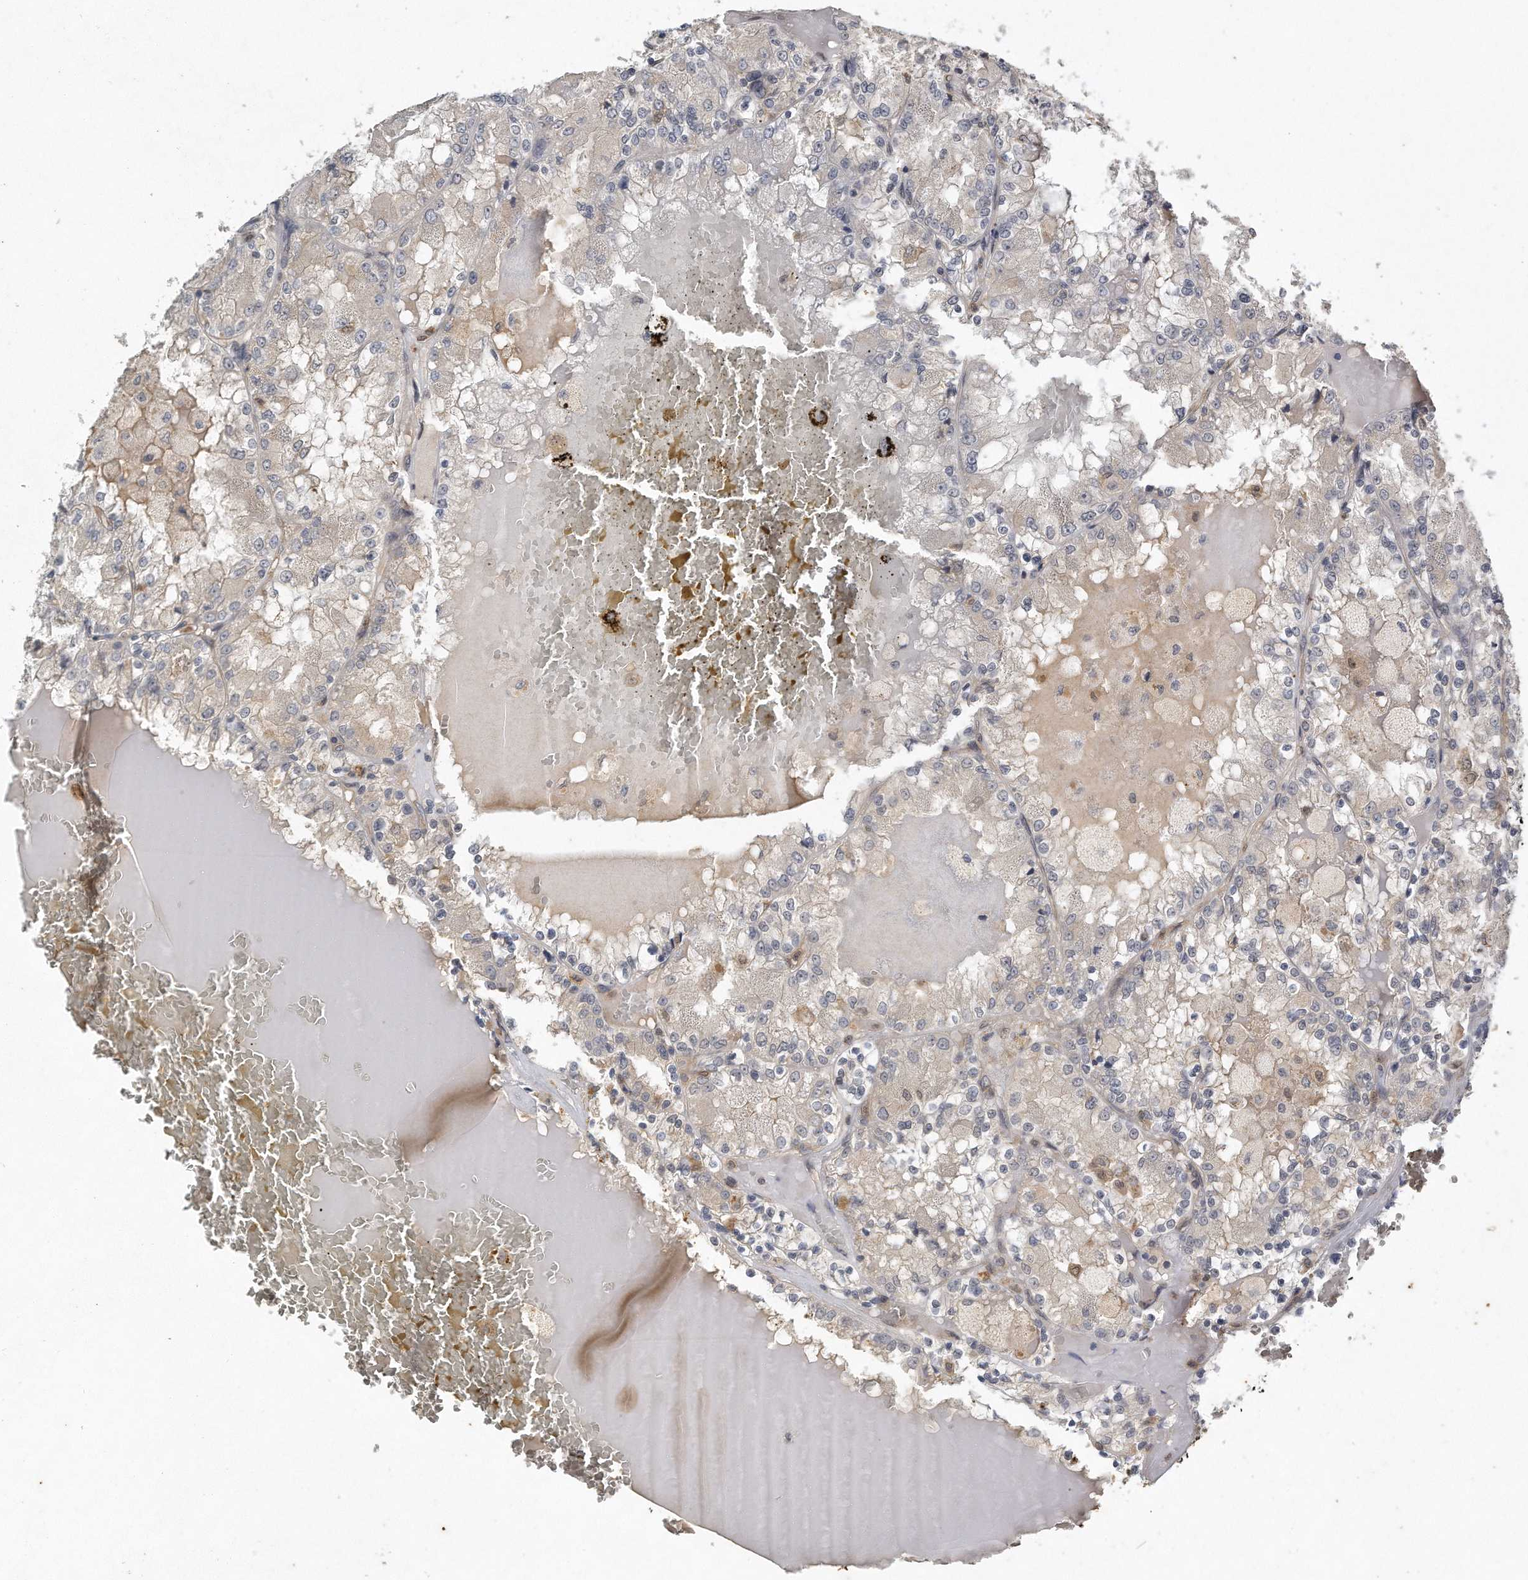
{"staining": {"intensity": "negative", "quantity": "none", "location": "none"}, "tissue": "renal cancer", "cell_type": "Tumor cells", "image_type": "cancer", "snomed": [{"axis": "morphology", "description": "Adenocarcinoma, NOS"}, {"axis": "topography", "description": "Kidney"}], "caption": "Immunohistochemistry histopathology image of renal cancer (adenocarcinoma) stained for a protein (brown), which demonstrates no expression in tumor cells.", "gene": "CAMK1", "patient": {"sex": "female", "age": 56}}